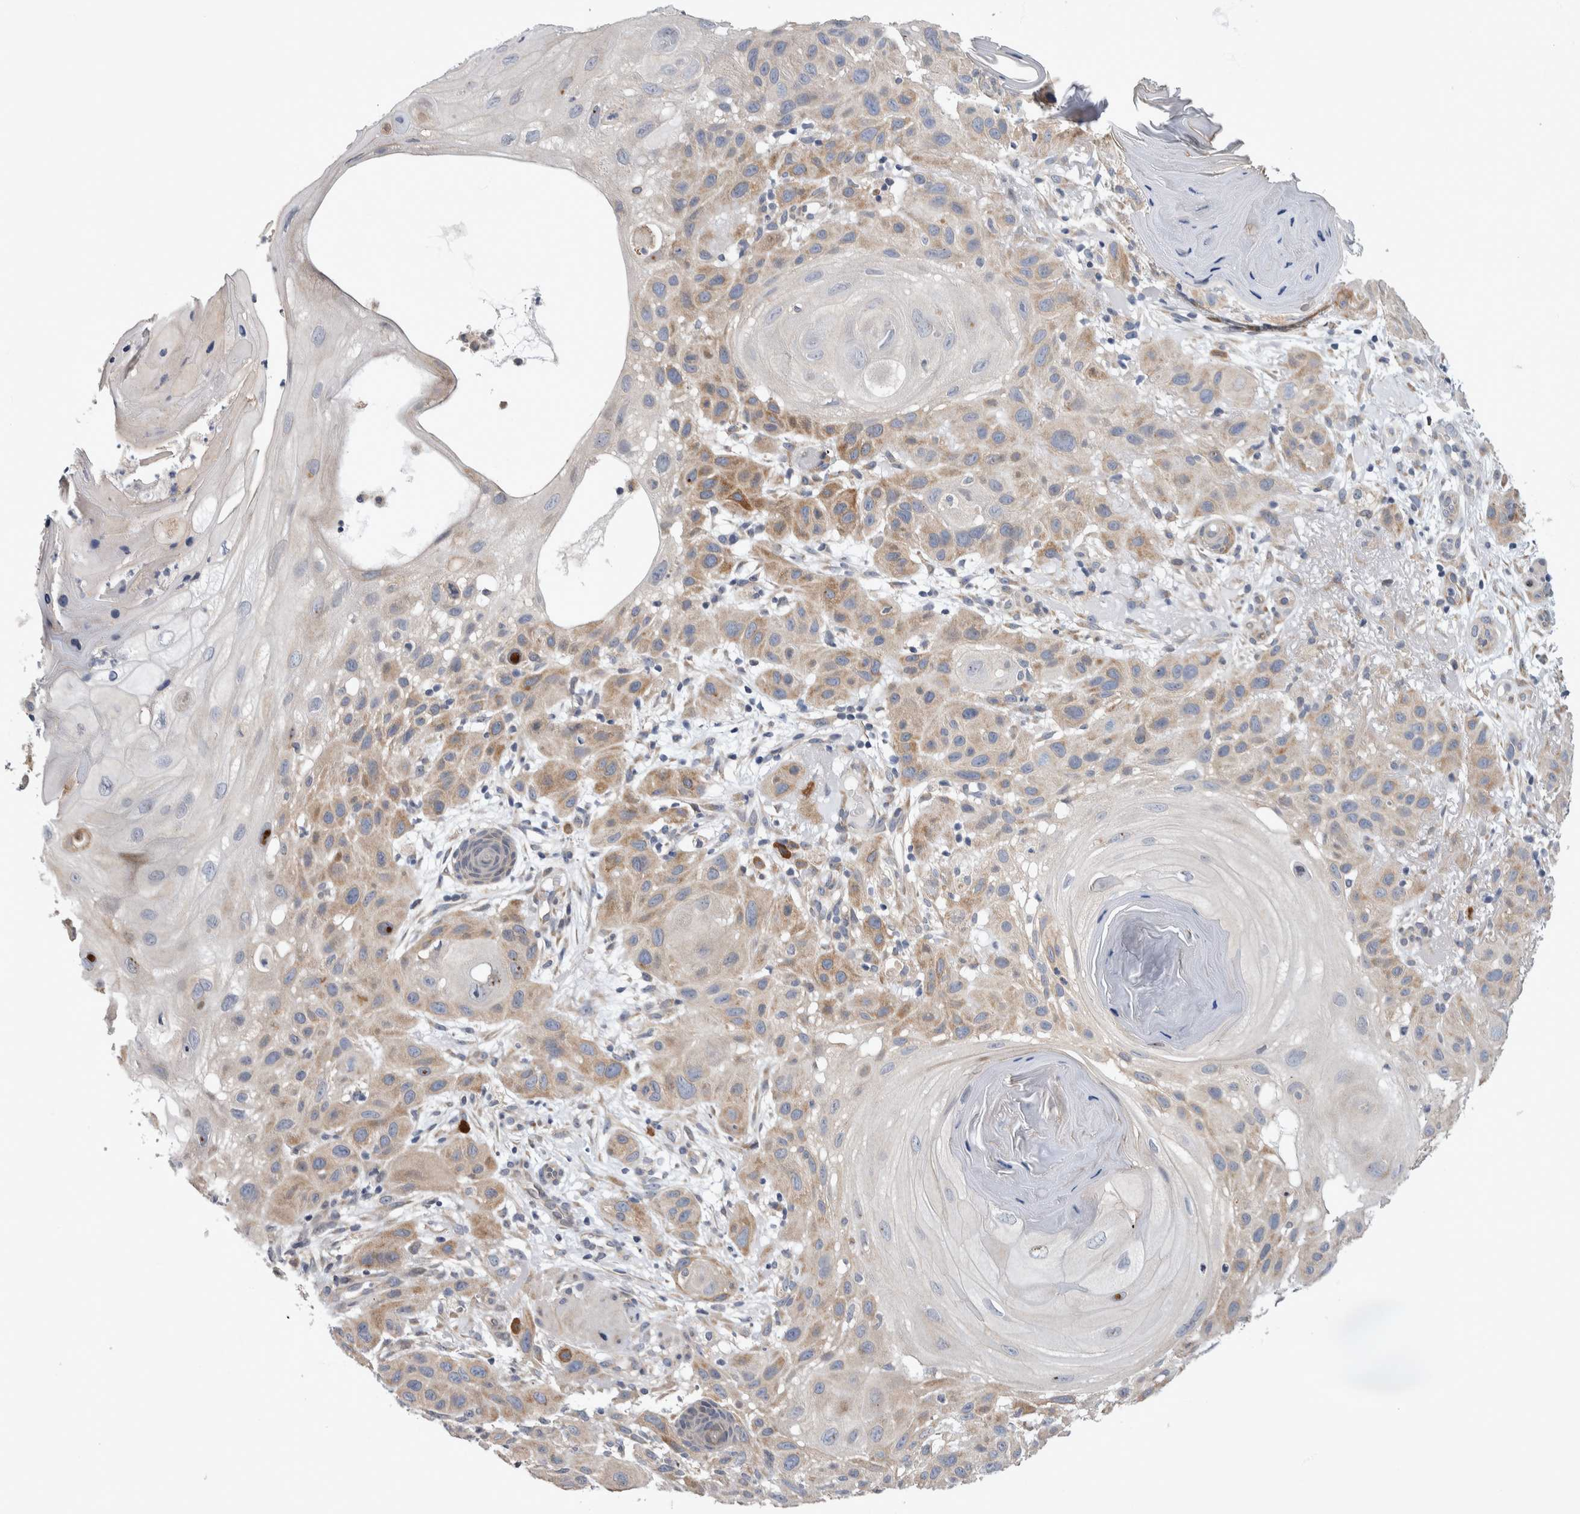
{"staining": {"intensity": "weak", "quantity": ">75%", "location": "cytoplasmic/membranous"}, "tissue": "skin cancer", "cell_type": "Tumor cells", "image_type": "cancer", "snomed": [{"axis": "morphology", "description": "Squamous cell carcinoma, NOS"}, {"axis": "topography", "description": "Skin"}], "caption": "A brown stain highlights weak cytoplasmic/membranous positivity of a protein in human skin cancer (squamous cell carcinoma) tumor cells. (brown staining indicates protein expression, while blue staining denotes nuclei).", "gene": "IBTK", "patient": {"sex": "female", "age": 96}}